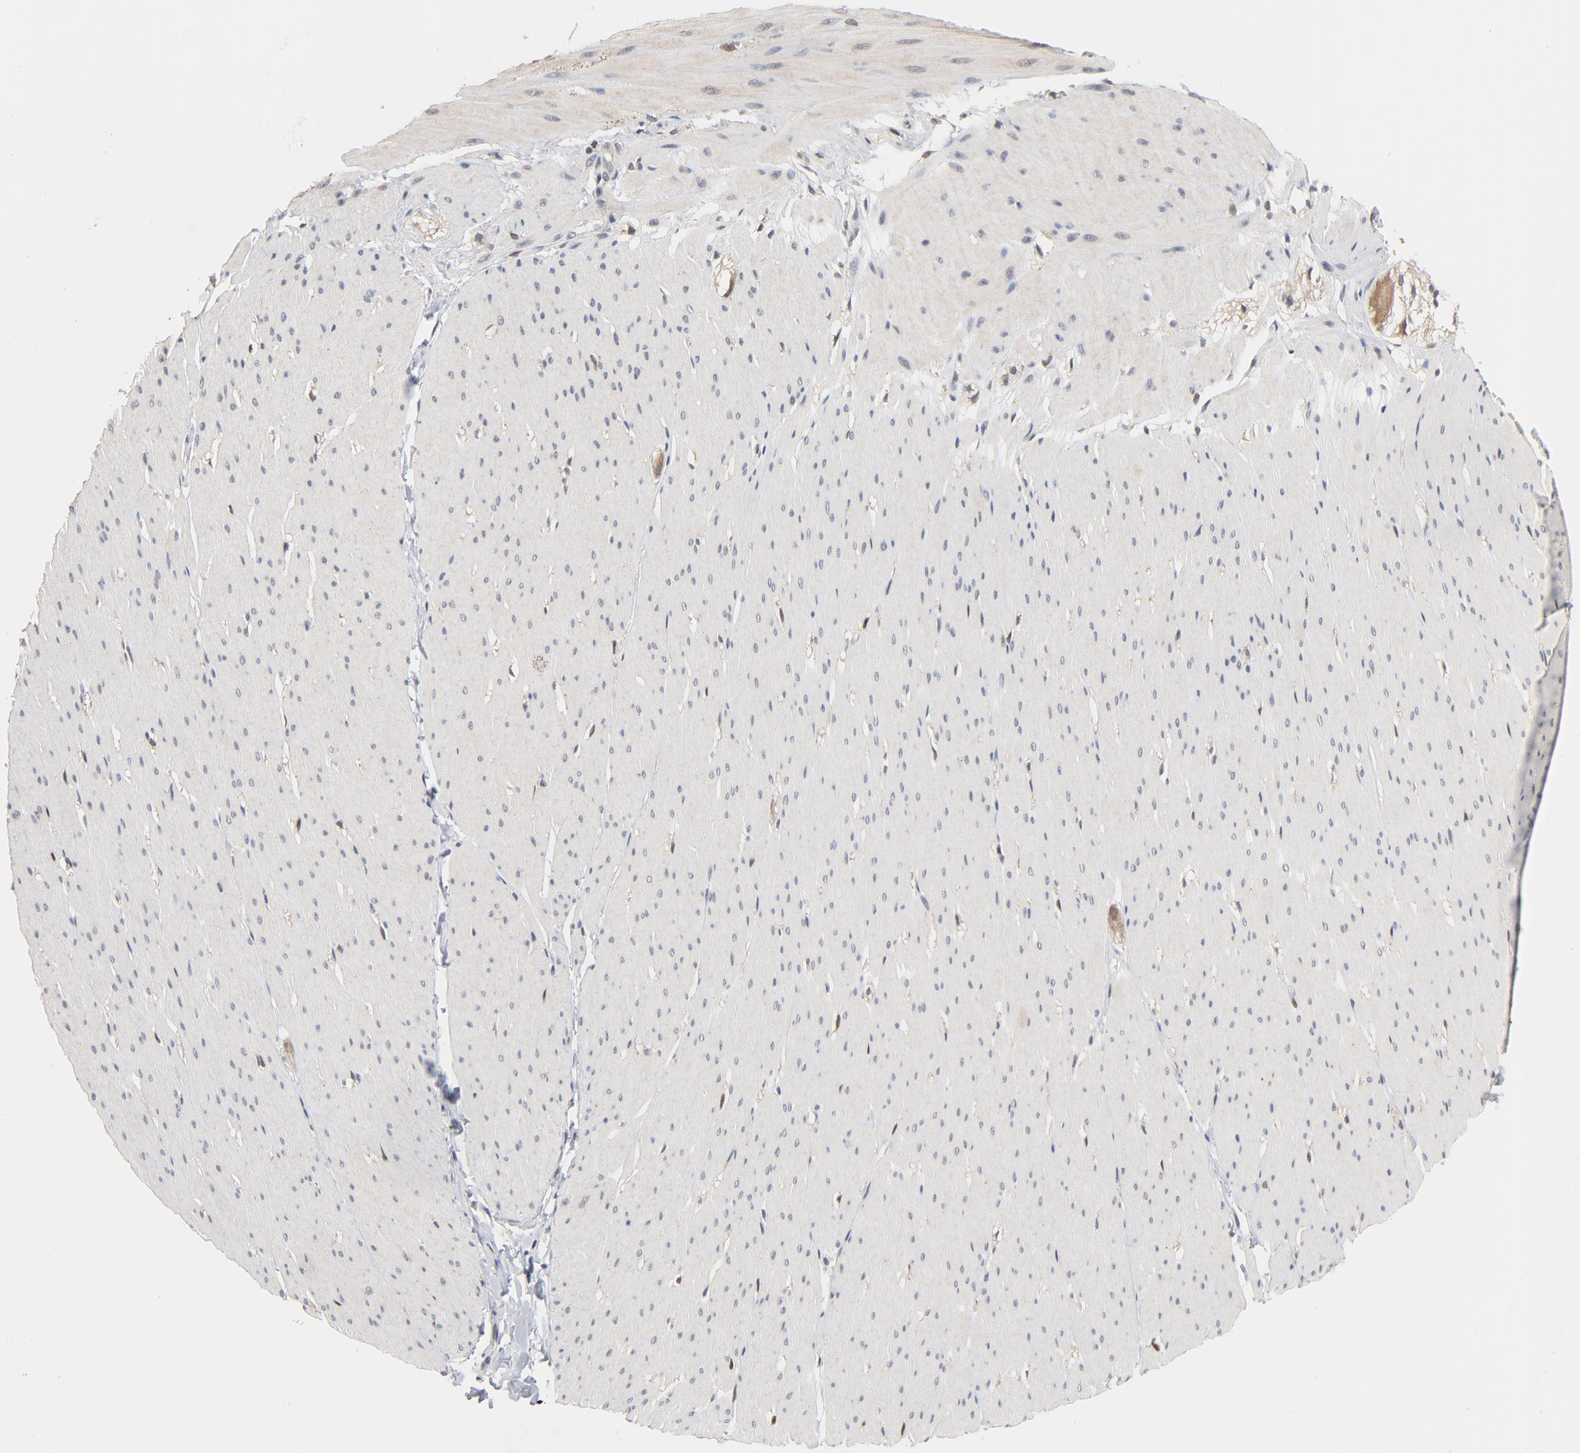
{"staining": {"intensity": "weak", "quantity": "<25%", "location": "cytoplasmic/membranous"}, "tissue": "smooth muscle", "cell_type": "Smooth muscle cells", "image_type": "normal", "snomed": [{"axis": "morphology", "description": "Normal tissue, NOS"}, {"axis": "topography", "description": "Smooth muscle"}, {"axis": "topography", "description": "Colon"}], "caption": "The IHC histopathology image has no significant expression in smooth muscle cells of smooth muscle.", "gene": "MSL2", "patient": {"sex": "male", "age": 67}}